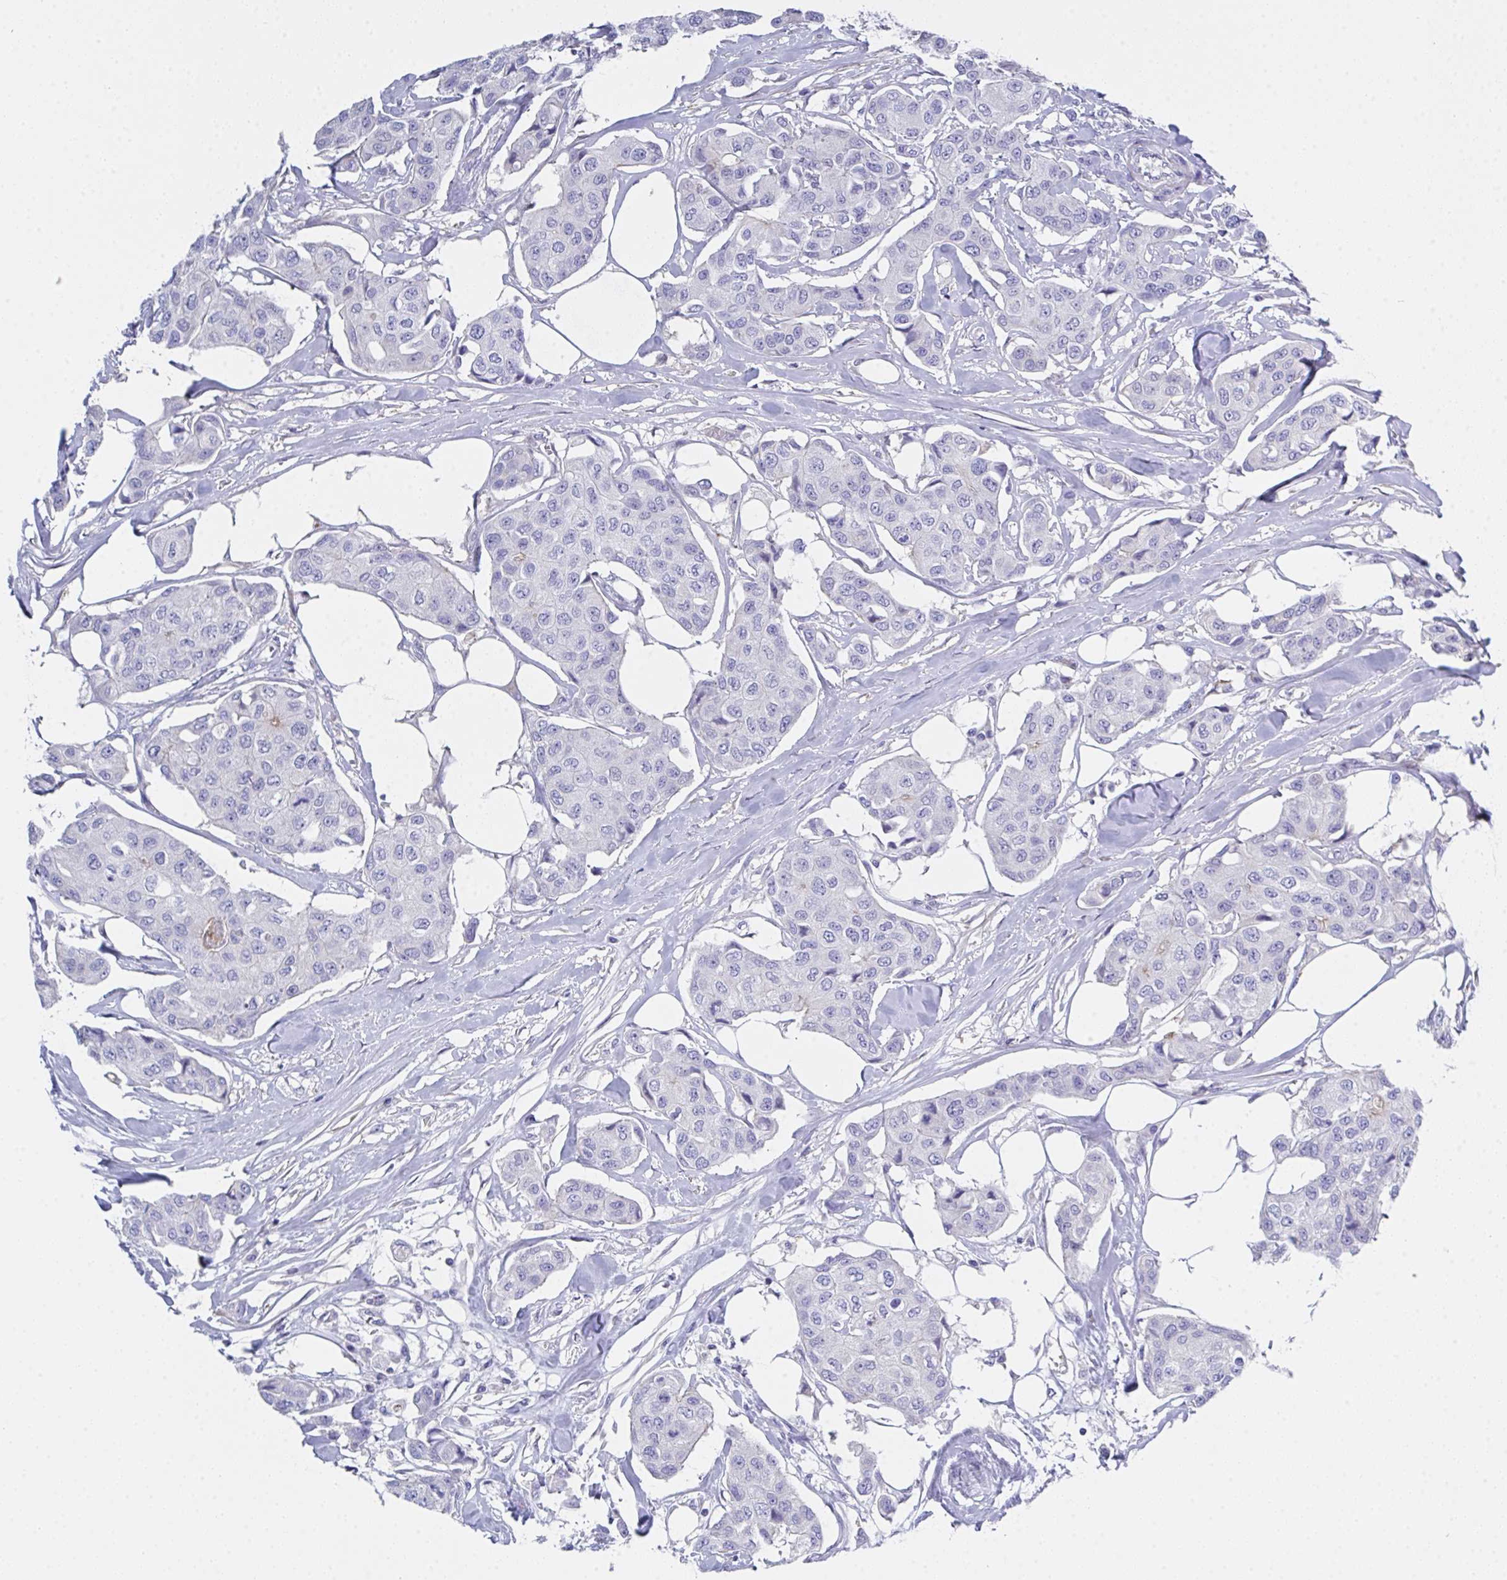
{"staining": {"intensity": "negative", "quantity": "none", "location": "none"}, "tissue": "breast cancer", "cell_type": "Tumor cells", "image_type": "cancer", "snomed": [{"axis": "morphology", "description": "Duct carcinoma"}, {"axis": "topography", "description": "Breast"}, {"axis": "topography", "description": "Lymph node"}], "caption": "An immunohistochemistry (IHC) micrograph of breast cancer is shown. There is no staining in tumor cells of breast cancer.", "gene": "FBXO47", "patient": {"sex": "female", "age": 80}}